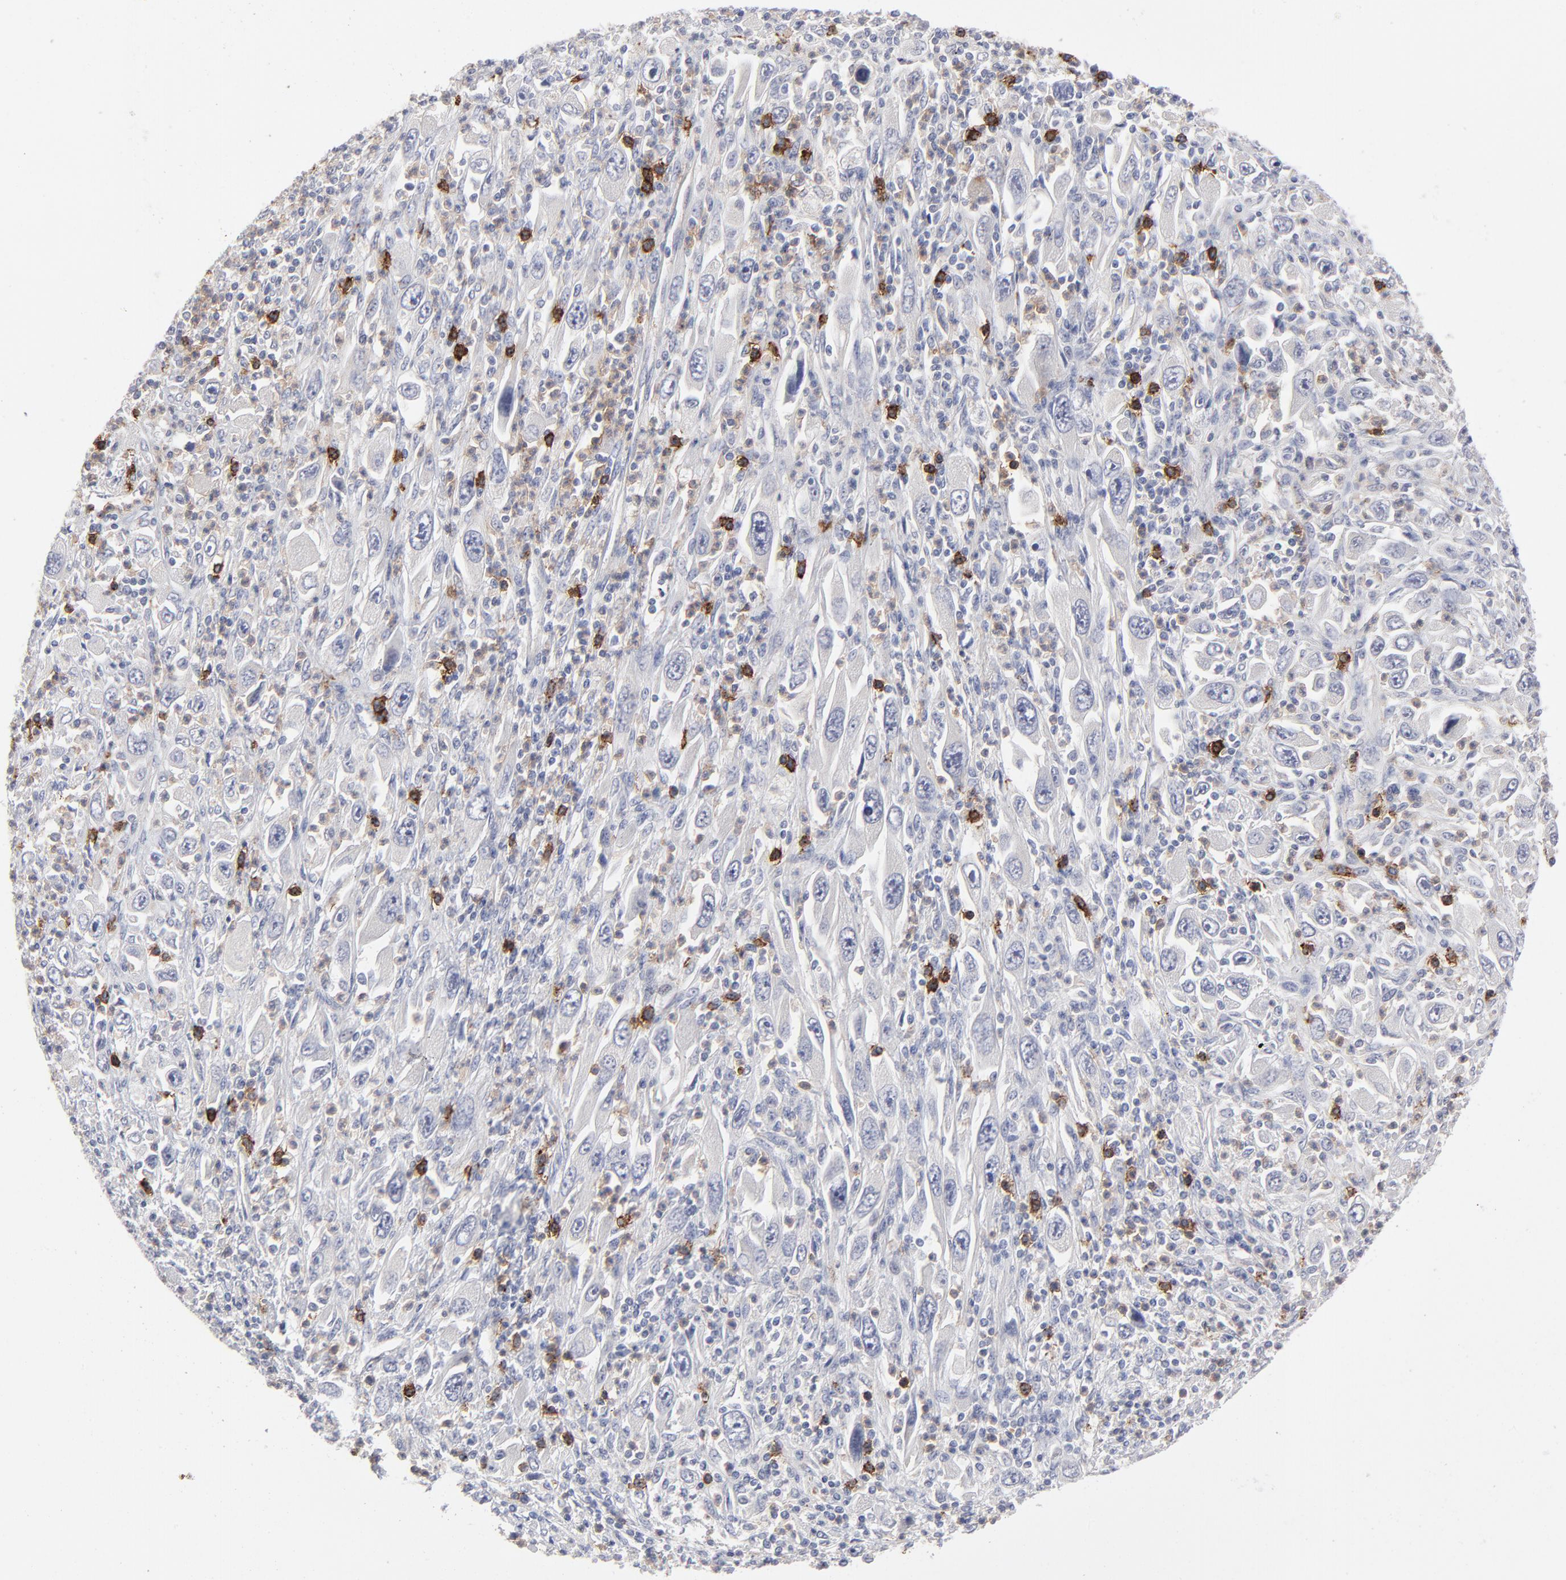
{"staining": {"intensity": "negative", "quantity": "none", "location": "none"}, "tissue": "melanoma", "cell_type": "Tumor cells", "image_type": "cancer", "snomed": [{"axis": "morphology", "description": "Malignant melanoma, Metastatic site"}, {"axis": "topography", "description": "Skin"}], "caption": "The histopathology image displays no staining of tumor cells in melanoma.", "gene": "CCR3", "patient": {"sex": "female", "age": 56}}